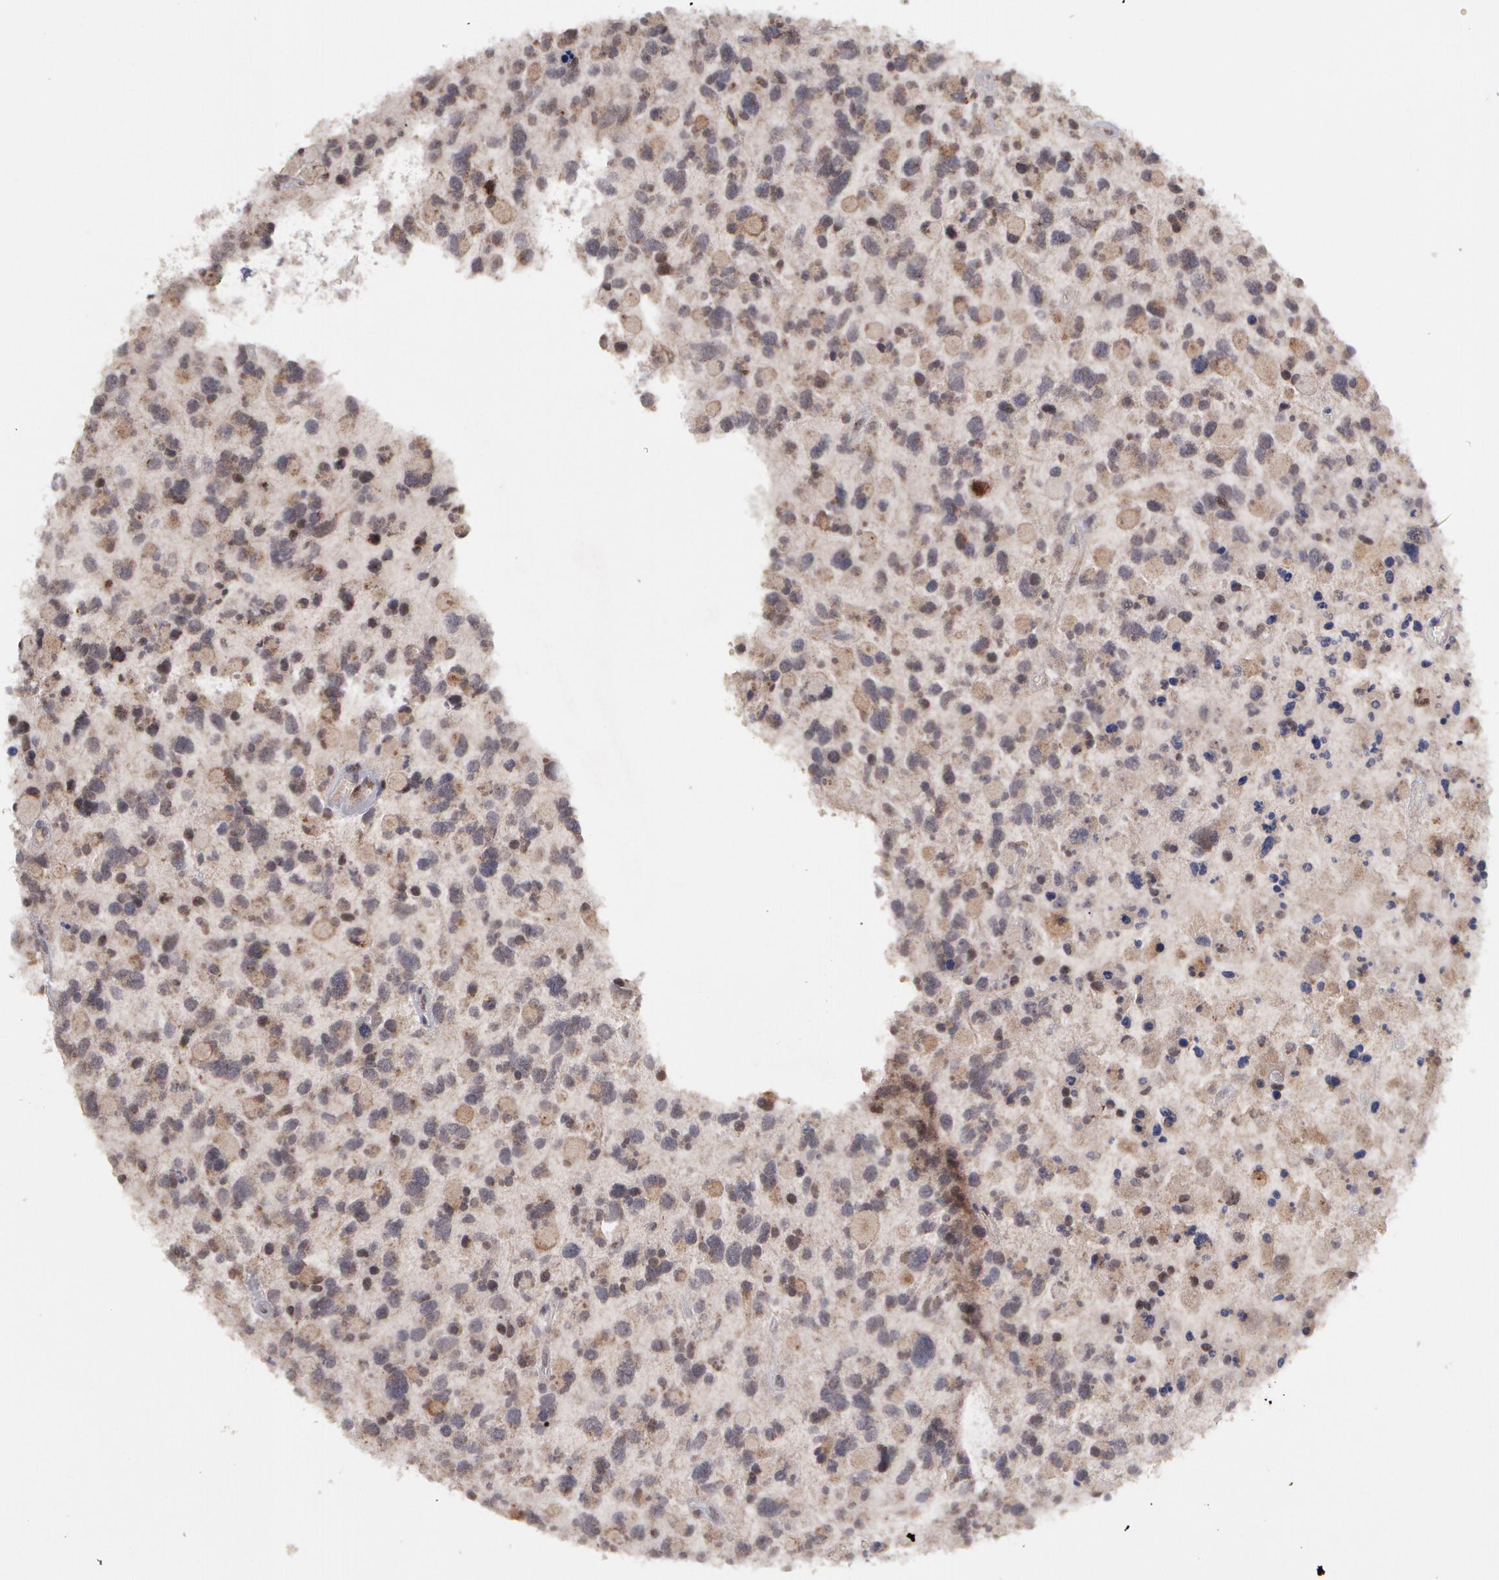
{"staining": {"intensity": "negative", "quantity": "none", "location": "none"}, "tissue": "glioma", "cell_type": "Tumor cells", "image_type": "cancer", "snomed": [{"axis": "morphology", "description": "Glioma, malignant, High grade"}, {"axis": "topography", "description": "Brain"}], "caption": "Immunohistochemical staining of human high-grade glioma (malignant) displays no significant expression in tumor cells.", "gene": "STX5", "patient": {"sex": "female", "age": 37}}